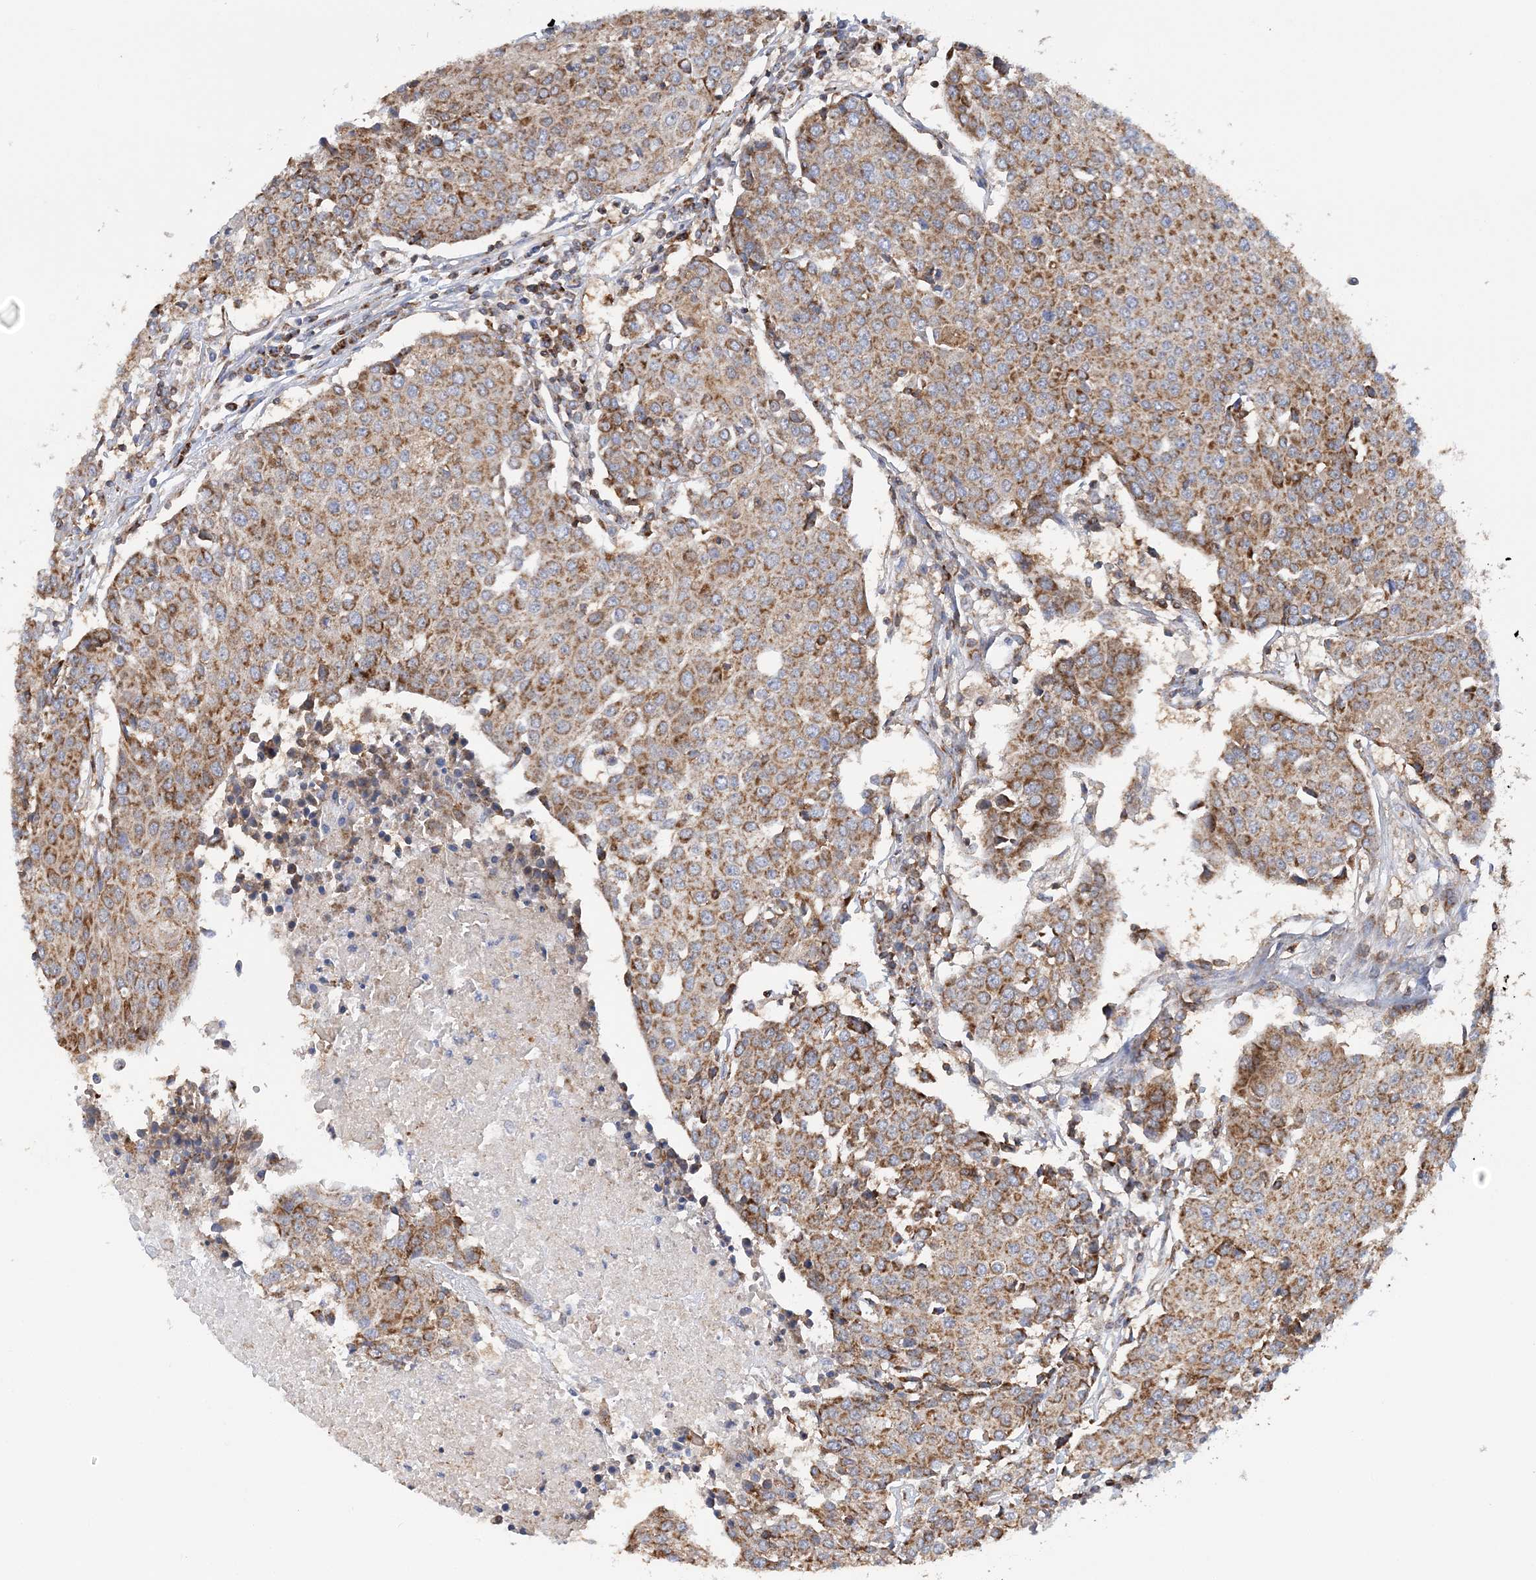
{"staining": {"intensity": "moderate", "quantity": ">75%", "location": "cytoplasmic/membranous"}, "tissue": "urothelial cancer", "cell_type": "Tumor cells", "image_type": "cancer", "snomed": [{"axis": "morphology", "description": "Urothelial carcinoma, High grade"}, {"axis": "topography", "description": "Urinary bladder"}], "caption": "A histopathology image of human urothelial carcinoma (high-grade) stained for a protein demonstrates moderate cytoplasmic/membranous brown staining in tumor cells. Immunohistochemistry (ihc) stains the protein of interest in brown and the nuclei are stained blue.", "gene": "TTC32", "patient": {"sex": "female", "age": 85}}